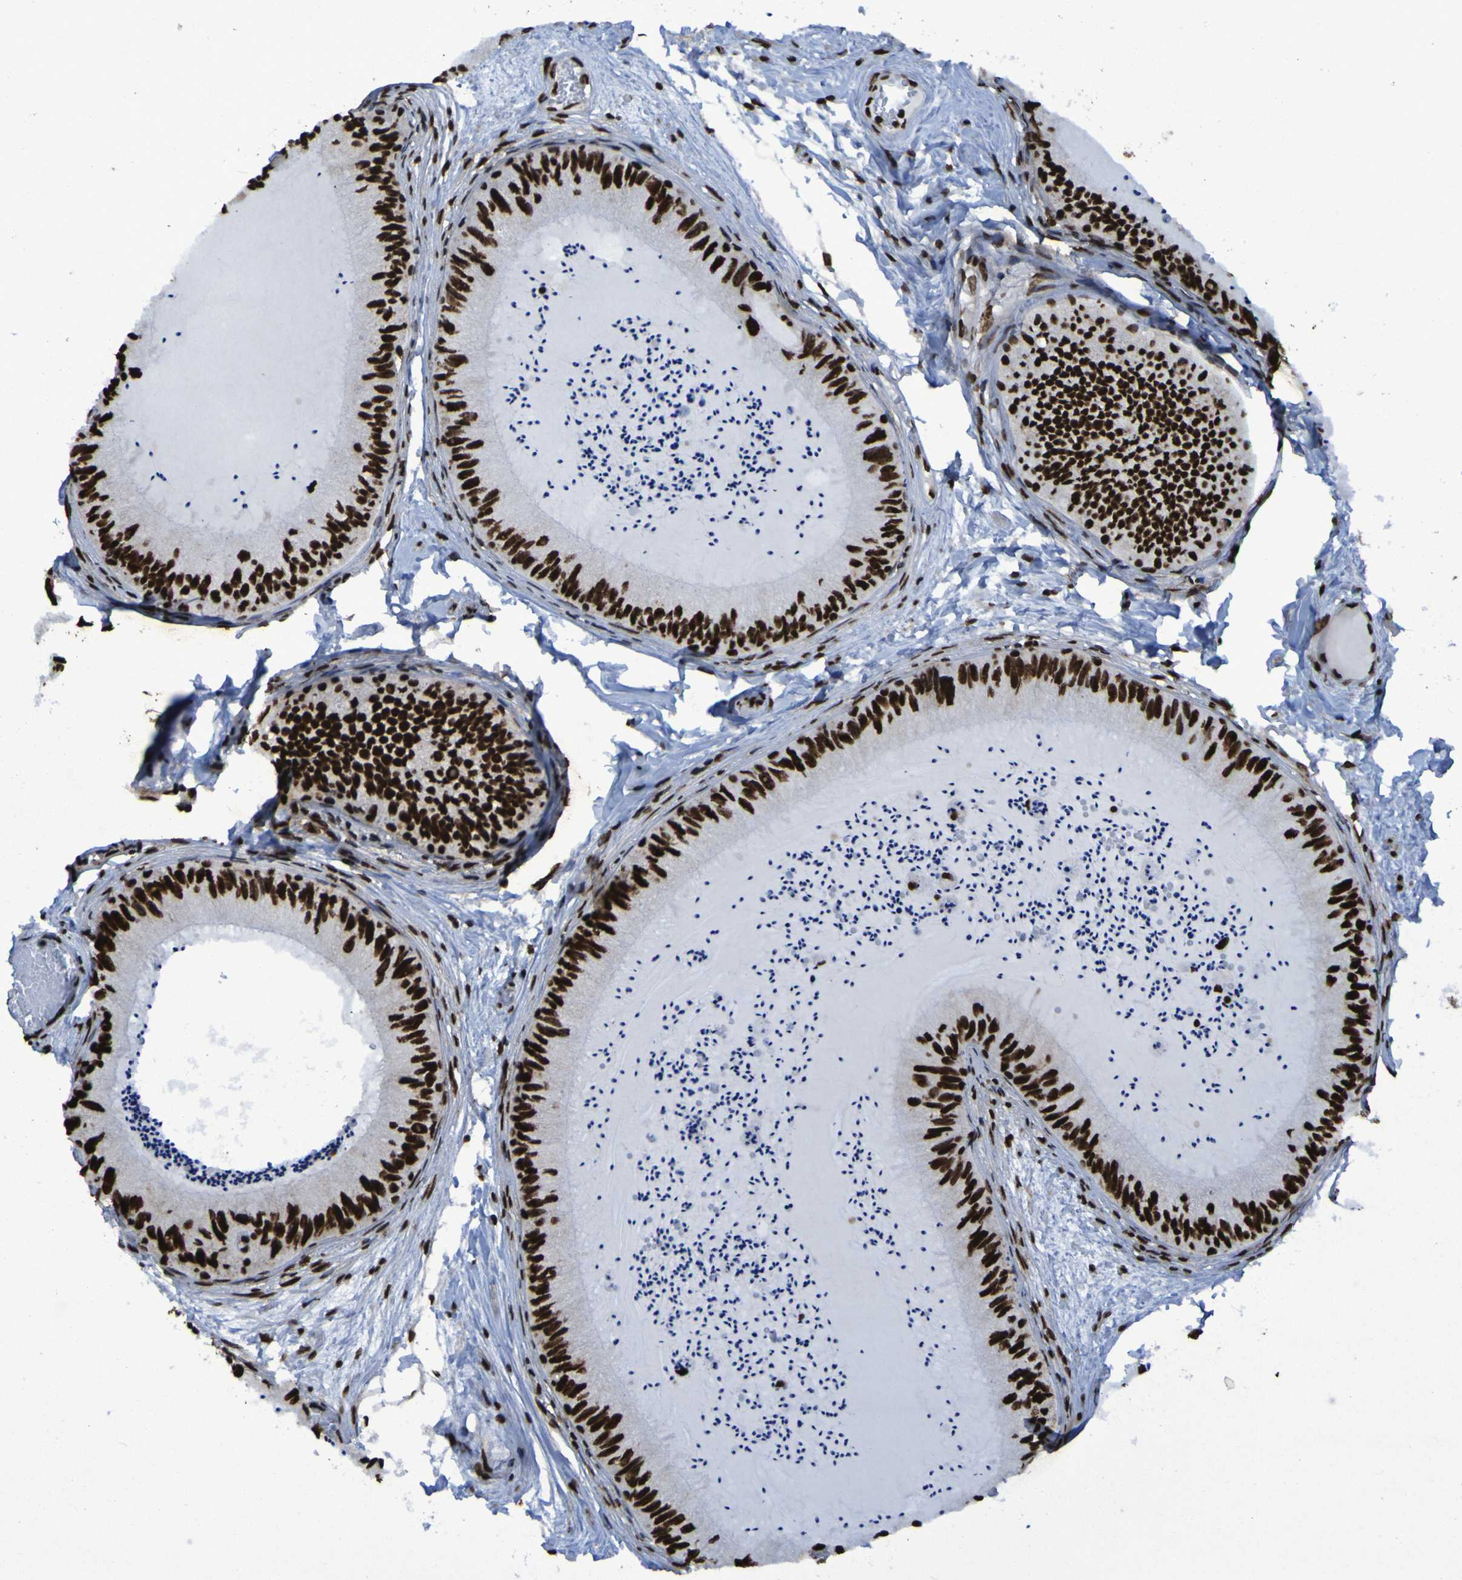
{"staining": {"intensity": "strong", "quantity": ">75%", "location": "nuclear"}, "tissue": "epididymis", "cell_type": "Glandular cells", "image_type": "normal", "snomed": [{"axis": "morphology", "description": "Normal tissue, NOS"}, {"axis": "topography", "description": "Epididymis"}], "caption": "An image of human epididymis stained for a protein shows strong nuclear brown staining in glandular cells.", "gene": "HNRNPR", "patient": {"sex": "male", "age": 31}}